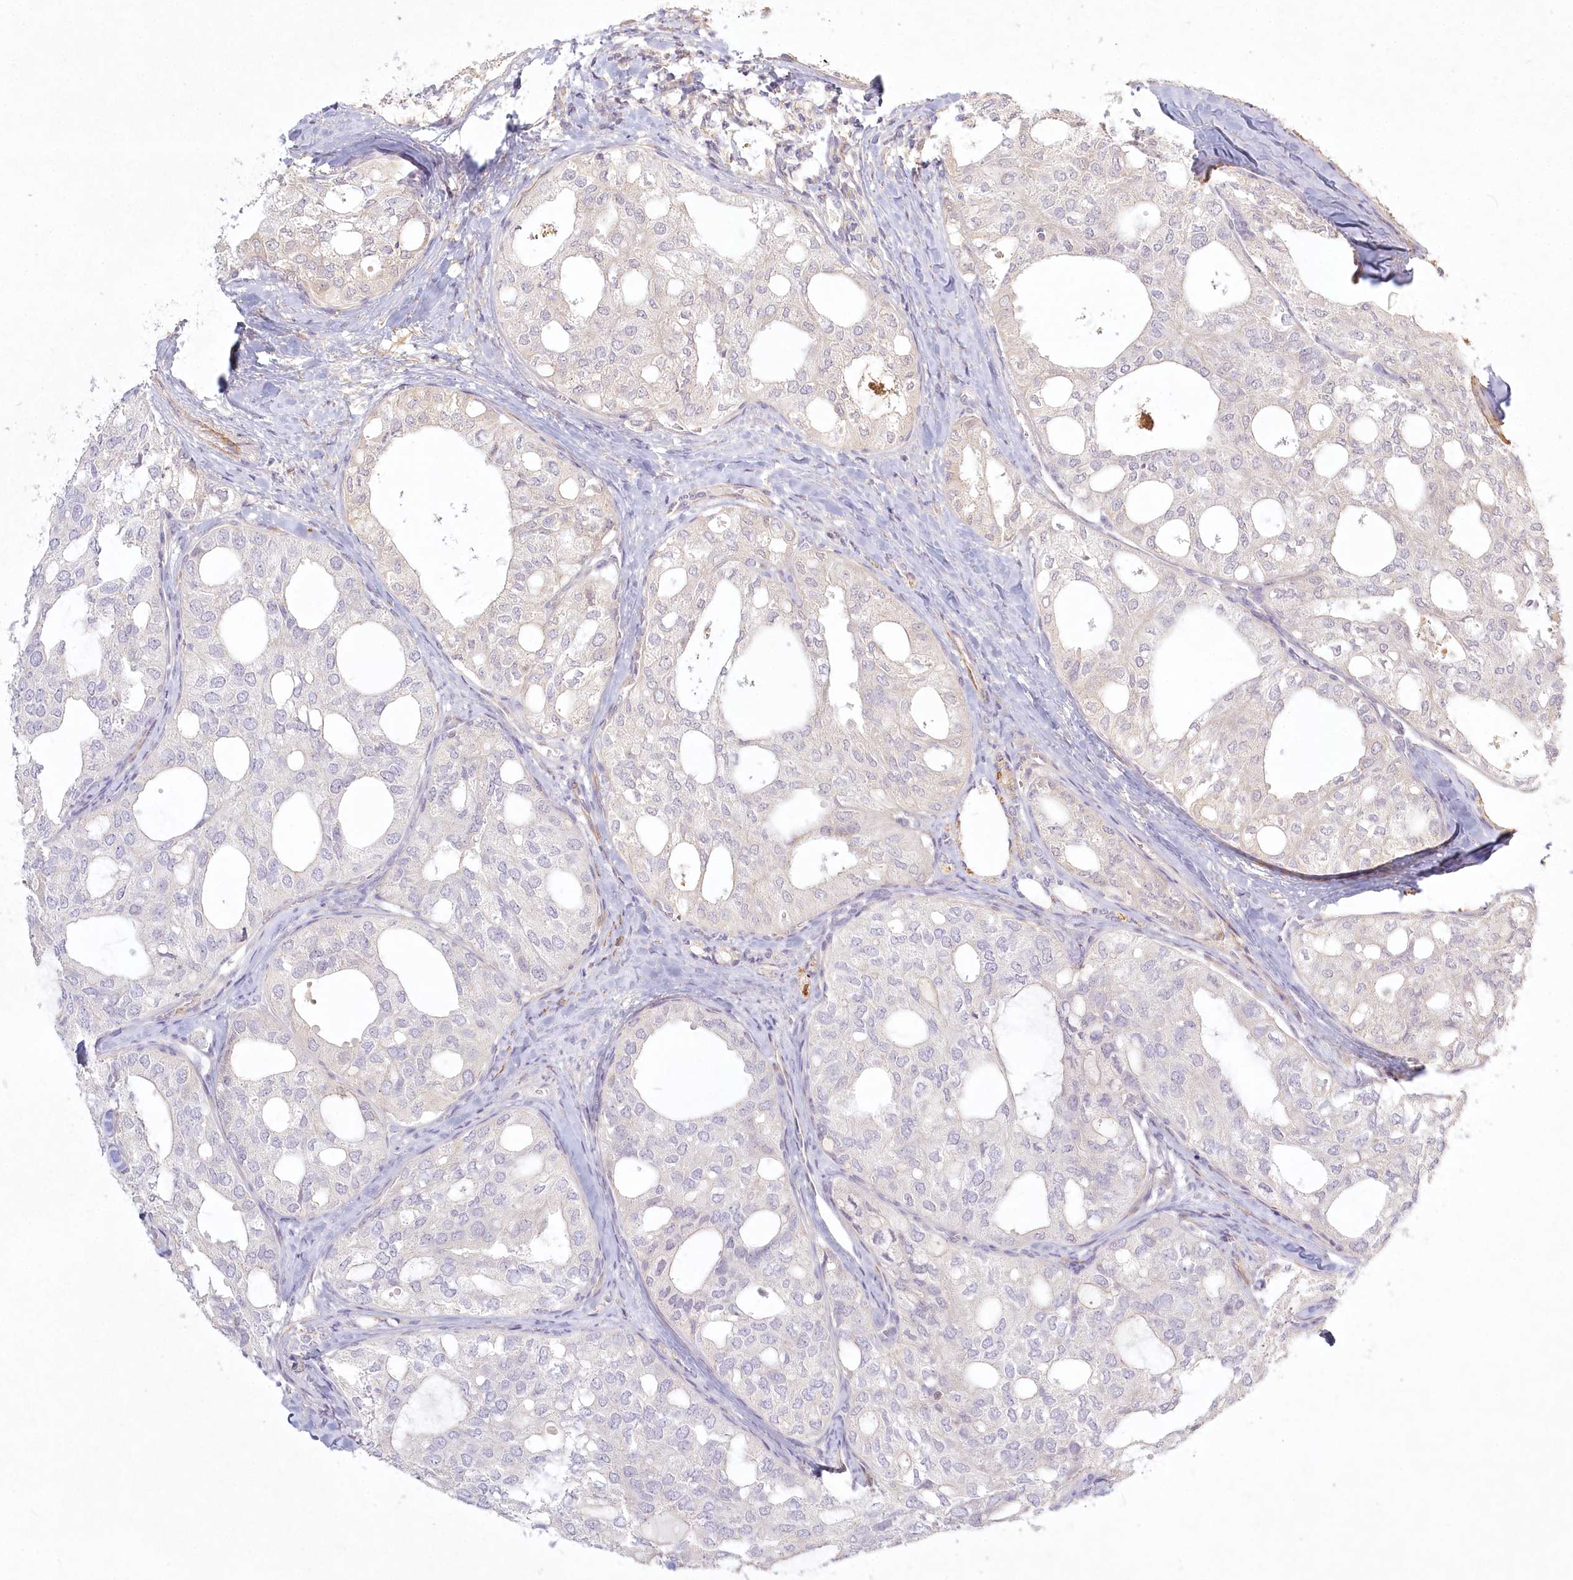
{"staining": {"intensity": "negative", "quantity": "none", "location": "none"}, "tissue": "thyroid cancer", "cell_type": "Tumor cells", "image_type": "cancer", "snomed": [{"axis": "morphology", "description": "Follicular adenoma carcinoma, NOS"}, {"axis": "topography", "description": "Thyroid gland"}], "caption": "Immunohistochemical staining of thyroid cancer (follicular adenoma carcinoma) displays no significant expression in tumor cells. Nuclei are stained in blue.", "gene": "INPP4B", "patient": {"sex": "male", "age": 75}}